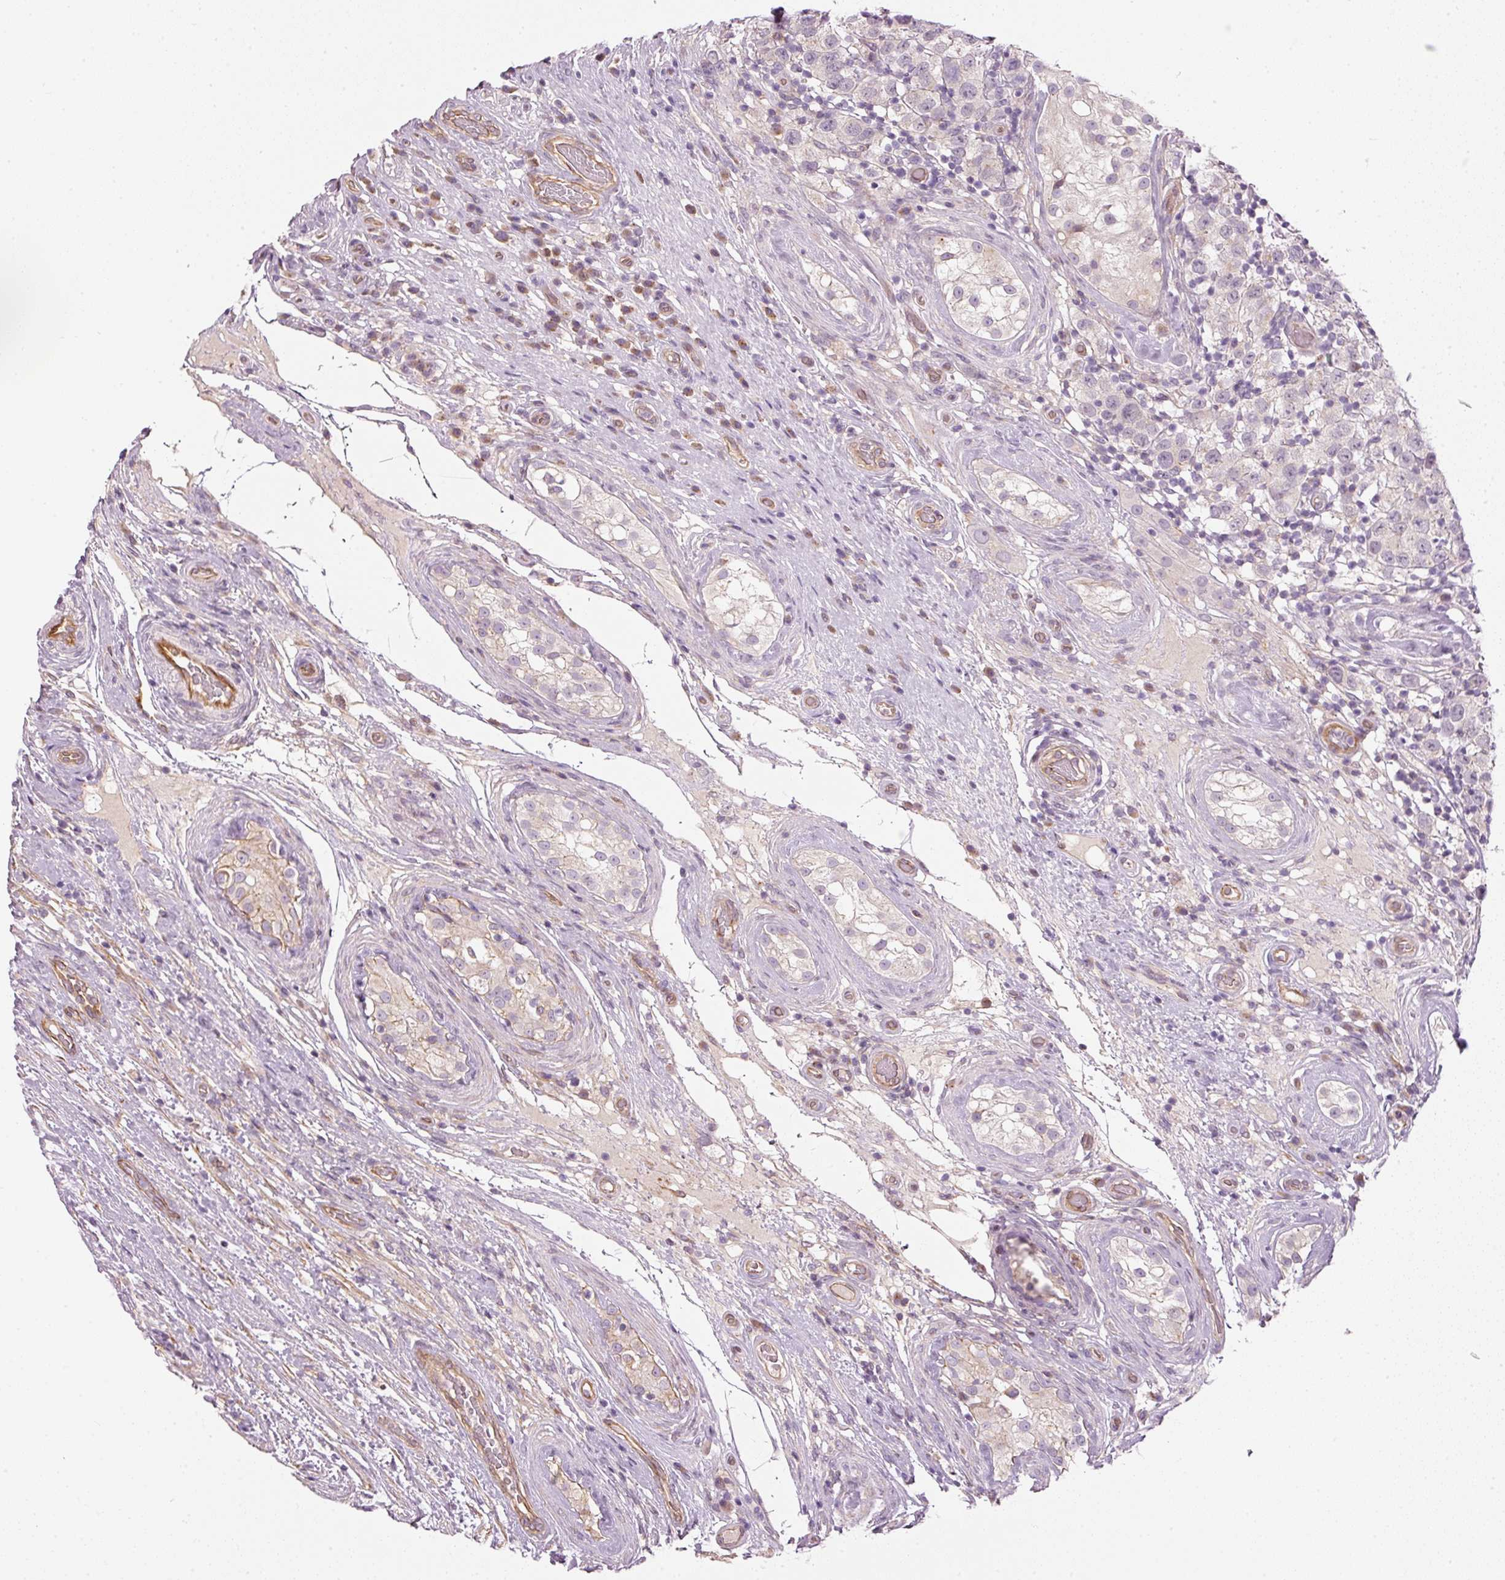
{"staining": {"intensity": "negative", "quantity": "none", "location": "none"}, "tissue": "testis cancer", "cell_type": "Tumor cells", "image_type": "cancer", "snomed": [{"axis": "morphology", "description": "Seminoma, NOS"}, {"axis": "morphology", "description": "Carcinoma, Embryonal, NOS"}, {"axis": "topography", "description": "Testis"}], "caption": "A high-resolution image shows immunohistochemistry (IHC) staining of testis embryonal carcinoma, which displays no significant positivity in tumor cells.", "gene": "OSR2", "patient": {"sex": "male", "age": 41}}